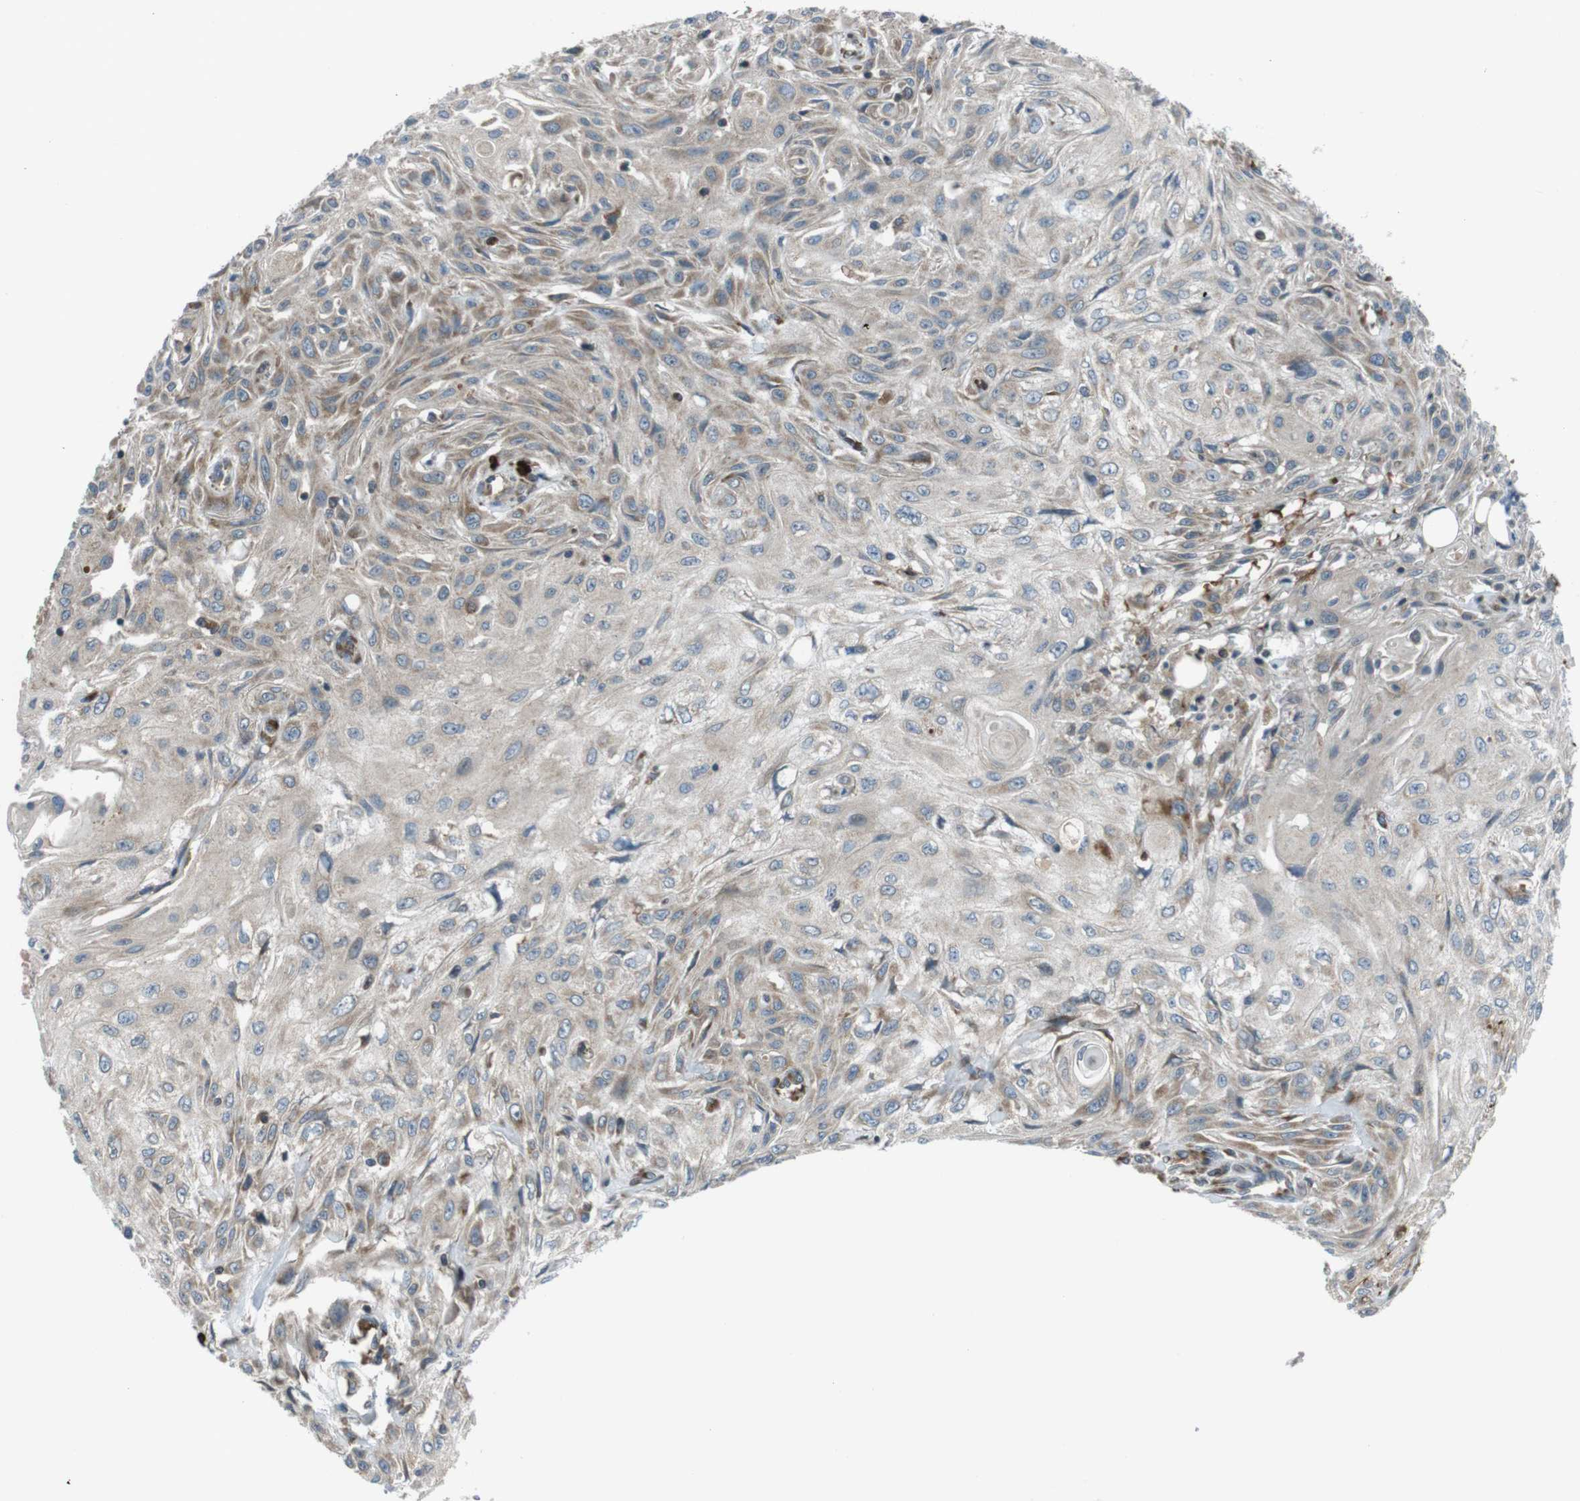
{"staining": {"intensity": "moderate", "quantity": "<25%", "location": "cytoplasmic/membranous"}, "tissue": "skin cancer", "cell_type": "Tumor cells", "image_type": "cancer", "snomed": [{"axis": "morphology", "description": "Squamous cell carcinoma, NOS"}, {"axis": "topography", "description": "Skin"}], "caption": "About <25% of tumor cells in human skin cancer display moderate cytoplasmic/membranous protein positivity as visualized by brown immunohistochemical staining.", "gene": "SSR3", "patient": {"sex": "male", "age": 75}}